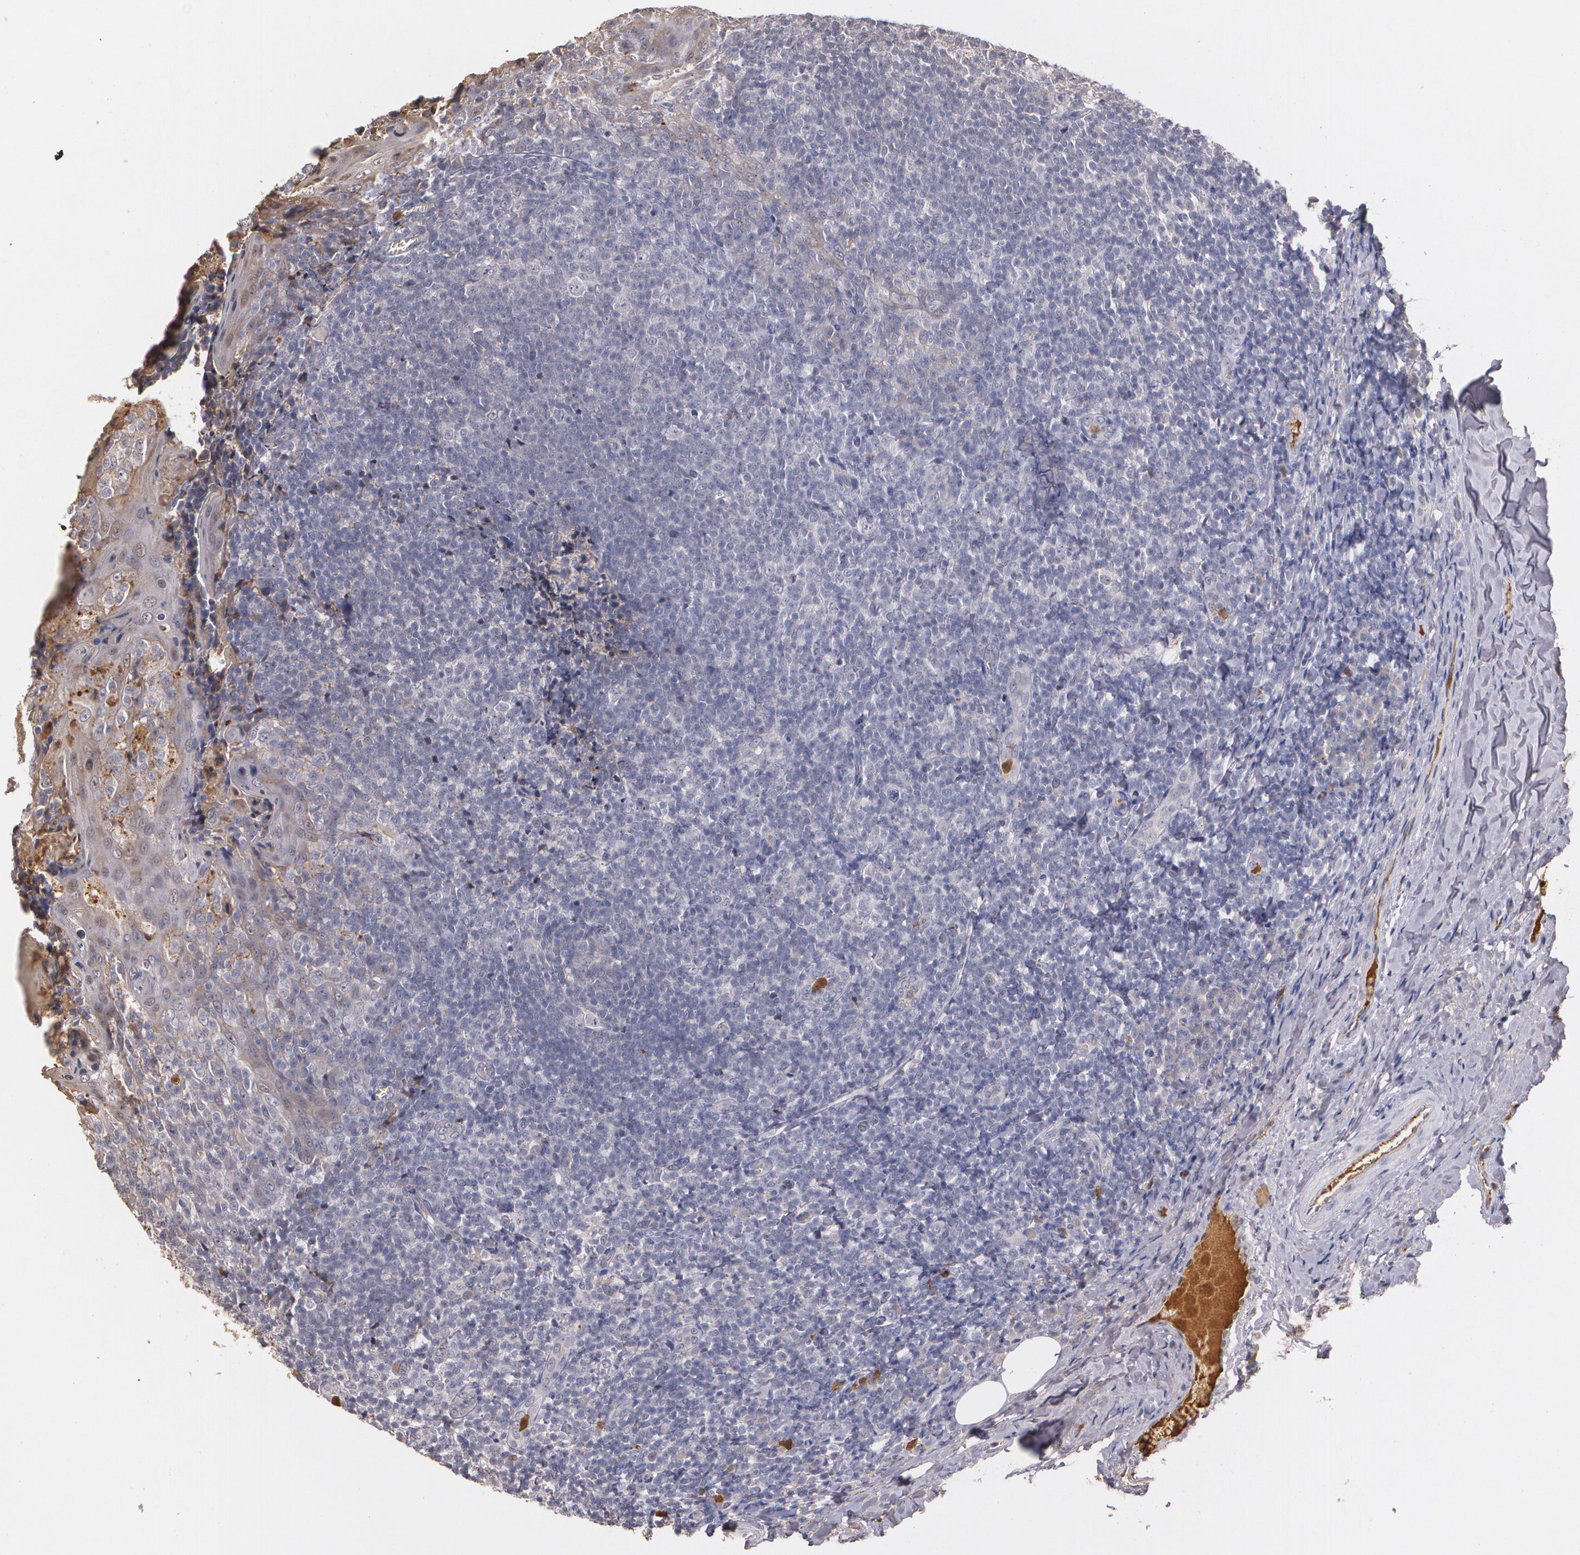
{"staining": {"intensity": "negative", "quantity": "none", "location": "none"}, "tissue": "tonsil", "cell_type": "Germinal center cells", "image_type": "normal", "snomed": [{"axis": "morphology", "description": "Normal tissue, NOS"}, {"axis": "topography", "description": "Tonsil"}], "caption": "Immunohistochemistry photomicrograph of benign tonsil: tonsil stained with DAB exhibits no significant protein staining in germinal center cells.", "gene": "PTS", "patient": {"sex": "male", "age": 31}}